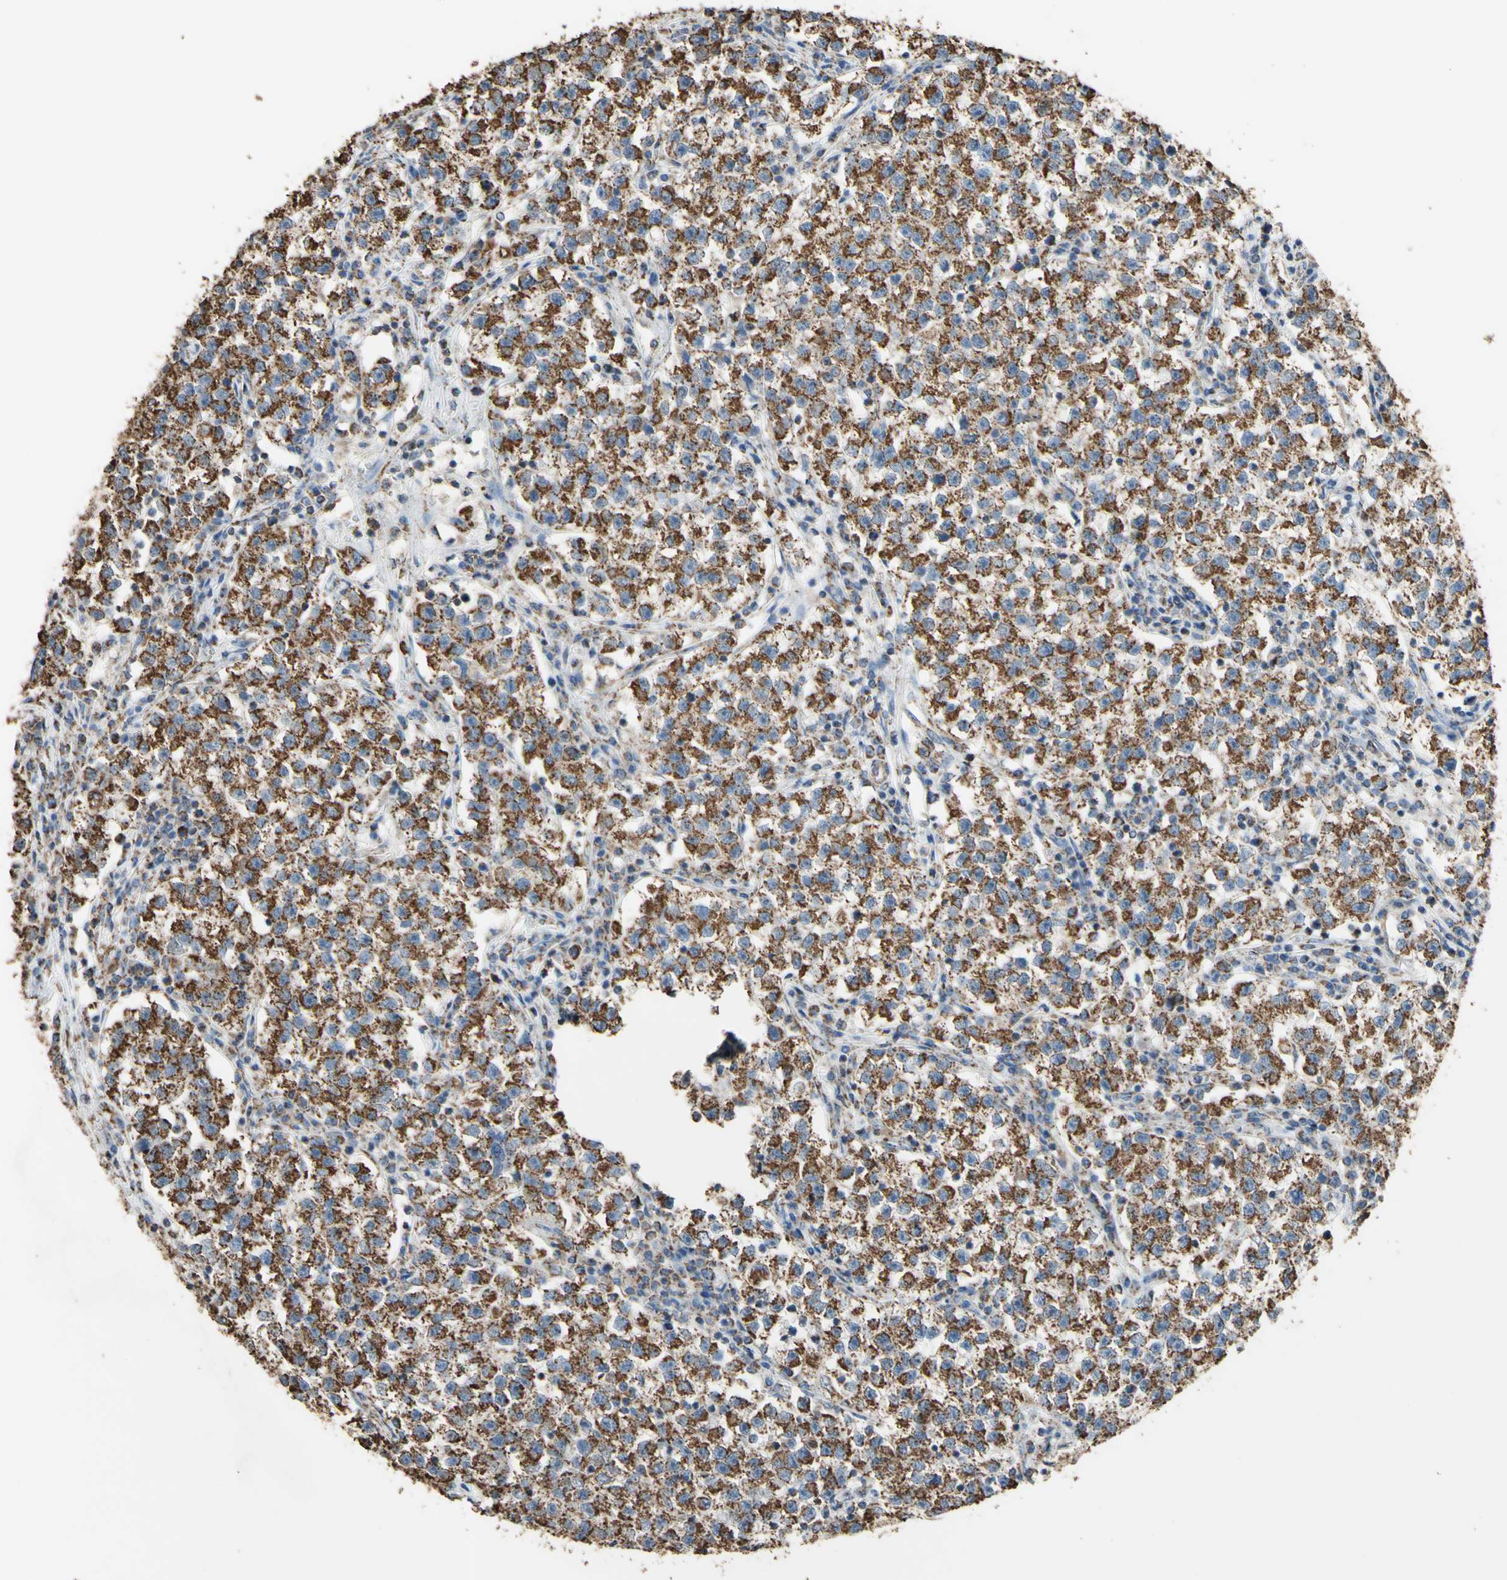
{"staining": {"intensity": "moderate", "quantity": ">75%", "location": "cytoplasmic/membranous"}, "tissue": "testis cancer", "cell_type": "Tumor cells", "image_type": "cancer", "snomed": [{"axis": "morphology", "description": "Seminoma, NOS"}, {"axis": "topography", "description": "Testis"}], "caption": "Immunohistochemistry (IHC) photomicrograph of neoplastic tissue: testis seminoma stained using immunohistochemistry (IHC) exhibits medium levels of moderate protein expression localized specifically in the cytoplasmic/membranous of tumor cells, appearing as a cytoplasmic/membranous brown color.", "gene": "CMKLR2", "patient": {"sex": "male", "age": 22}}